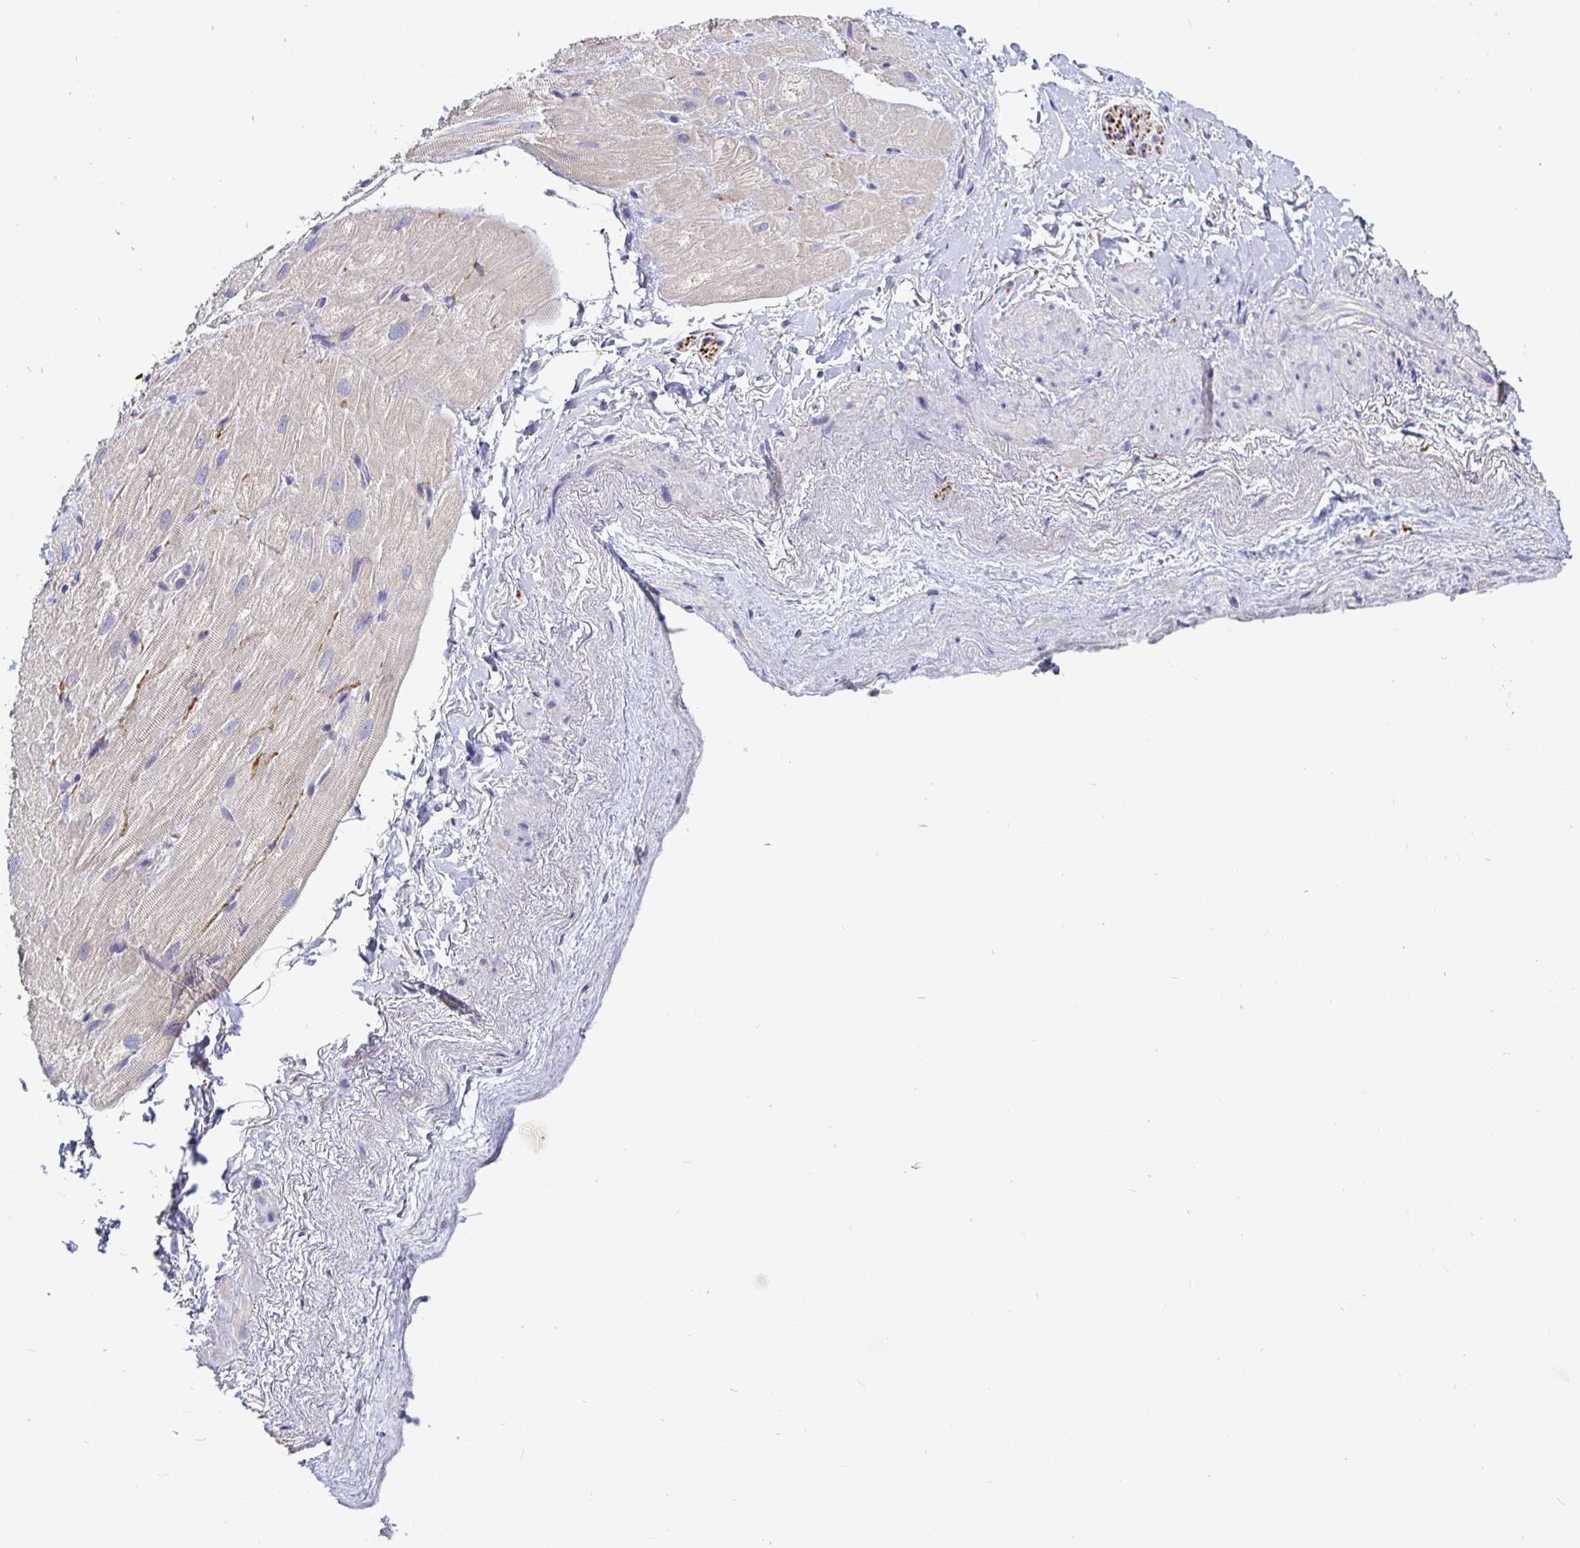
{"staining": {"intensity": "weak", "quantity": "25%-75%", "location": "cytoplasmic/membranous"}, "tissue": "heart muscle", "cell_type": "Cardiomyocytes", "image_type": "normal", "snomed": [{"axis": "morphology", "description": "Normal tissue, NOS"}, {"axis": "topography", "description": "Heart"}], "caption": "Weak cytoplasmic/membranous staining for a protein is identified in about 25%-75% of cardiomyocytes of unremarkable heart muscle using IHC.", "gene": "KIF21A", "patient": {"sex": "male", "age": 62}}